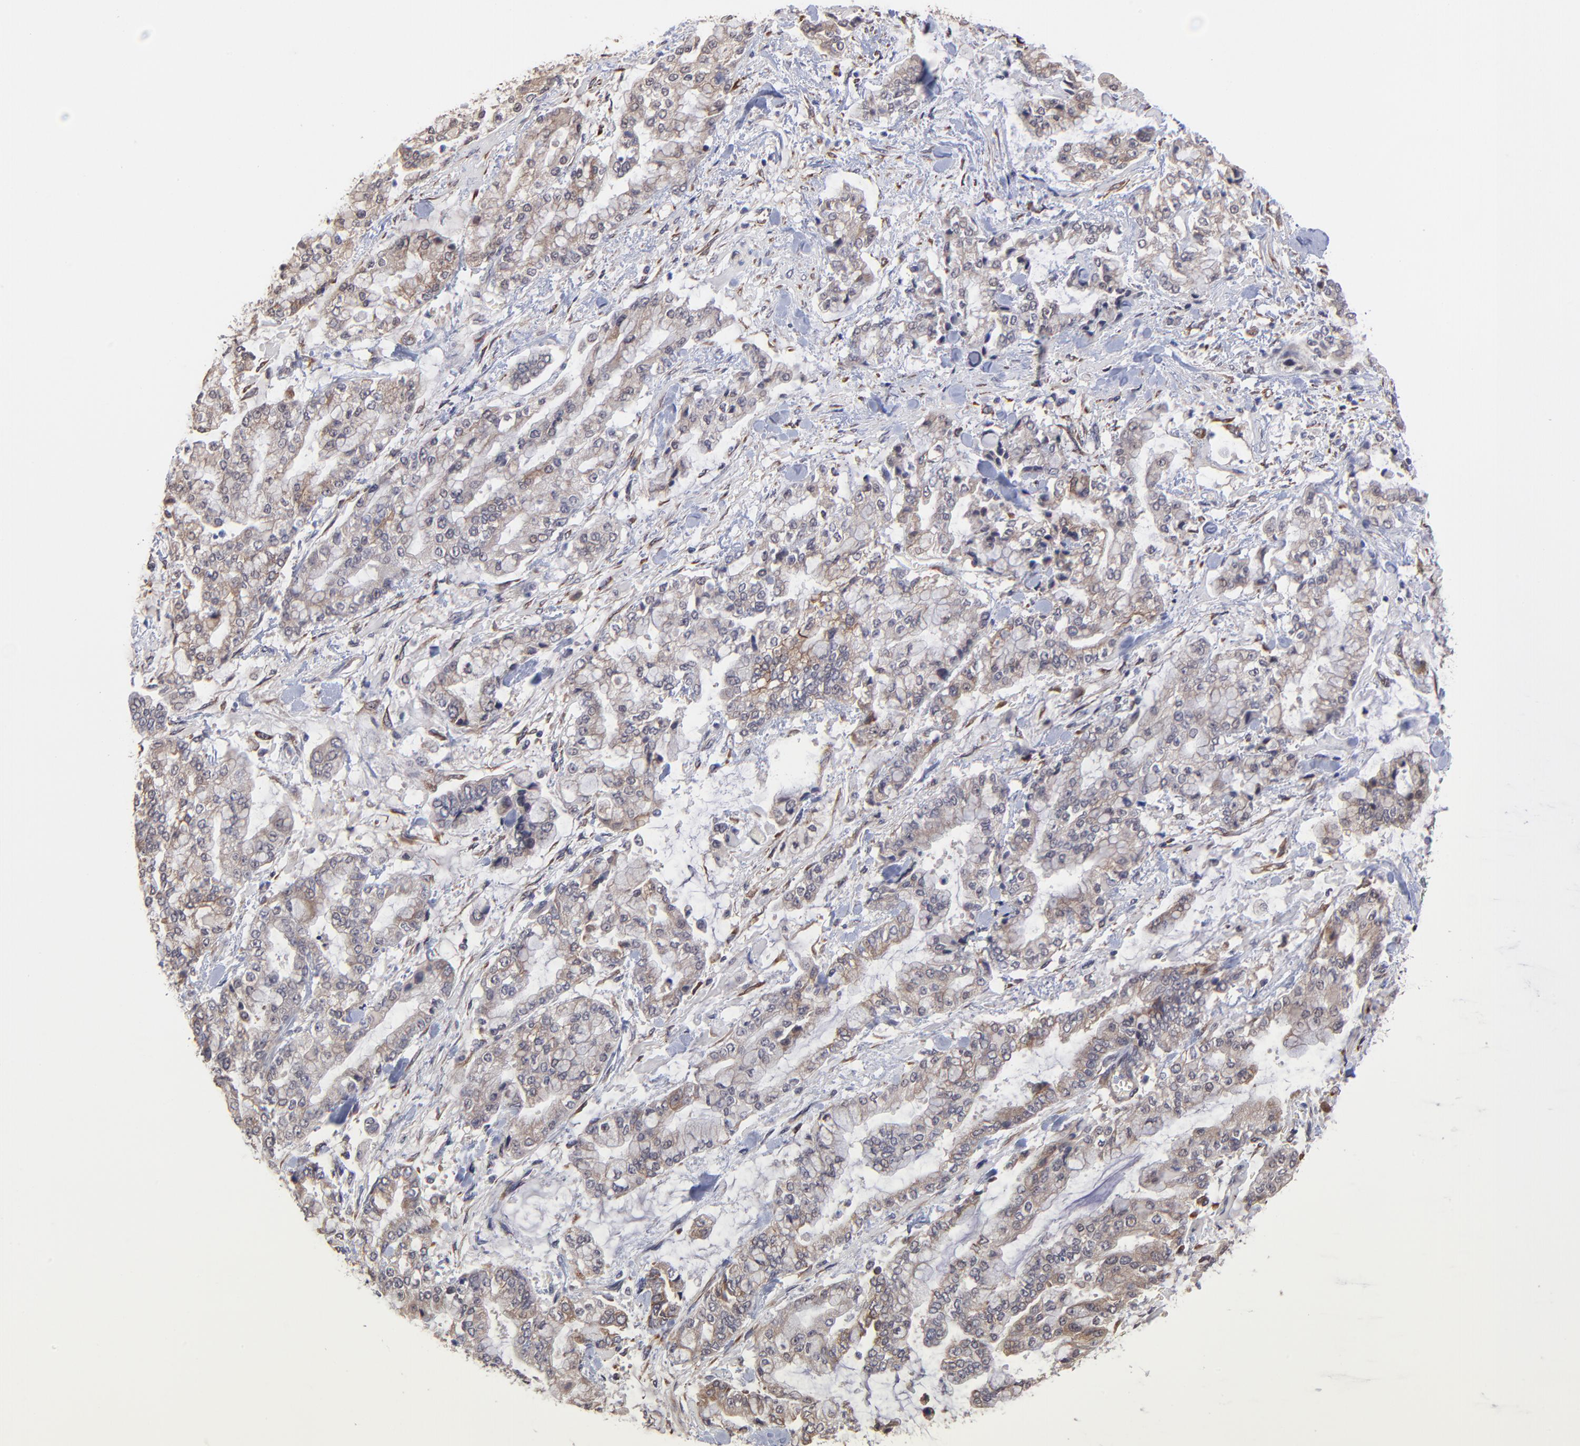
{"staining": {"intensity": "weak", "quantity": ">75%", "location": "cytoplasmic/membranous"}, "tissue": "stomach cancer", "cell_type": "Tumor cells", "image_type": "cancer", "snomed": [{"axis": "morphology", "description": "Normal tissue, NOS"}, {"axis": "morphology", "description": "Adenocarcinoma, NOS"}, {"axis": "topography", "description": "Stomach, upper"}, {"axis": "topography", "description": "Stomach"}], "caption": "About >75% of tumor cells in stomach cancer (adenocarcinoma) exhibit weak cytoplasmic/membranous protein expression as visualized by brown immunohistochemical staining.", "gene": "CHL1", "patient": {"sex": "male", "age": 76}}